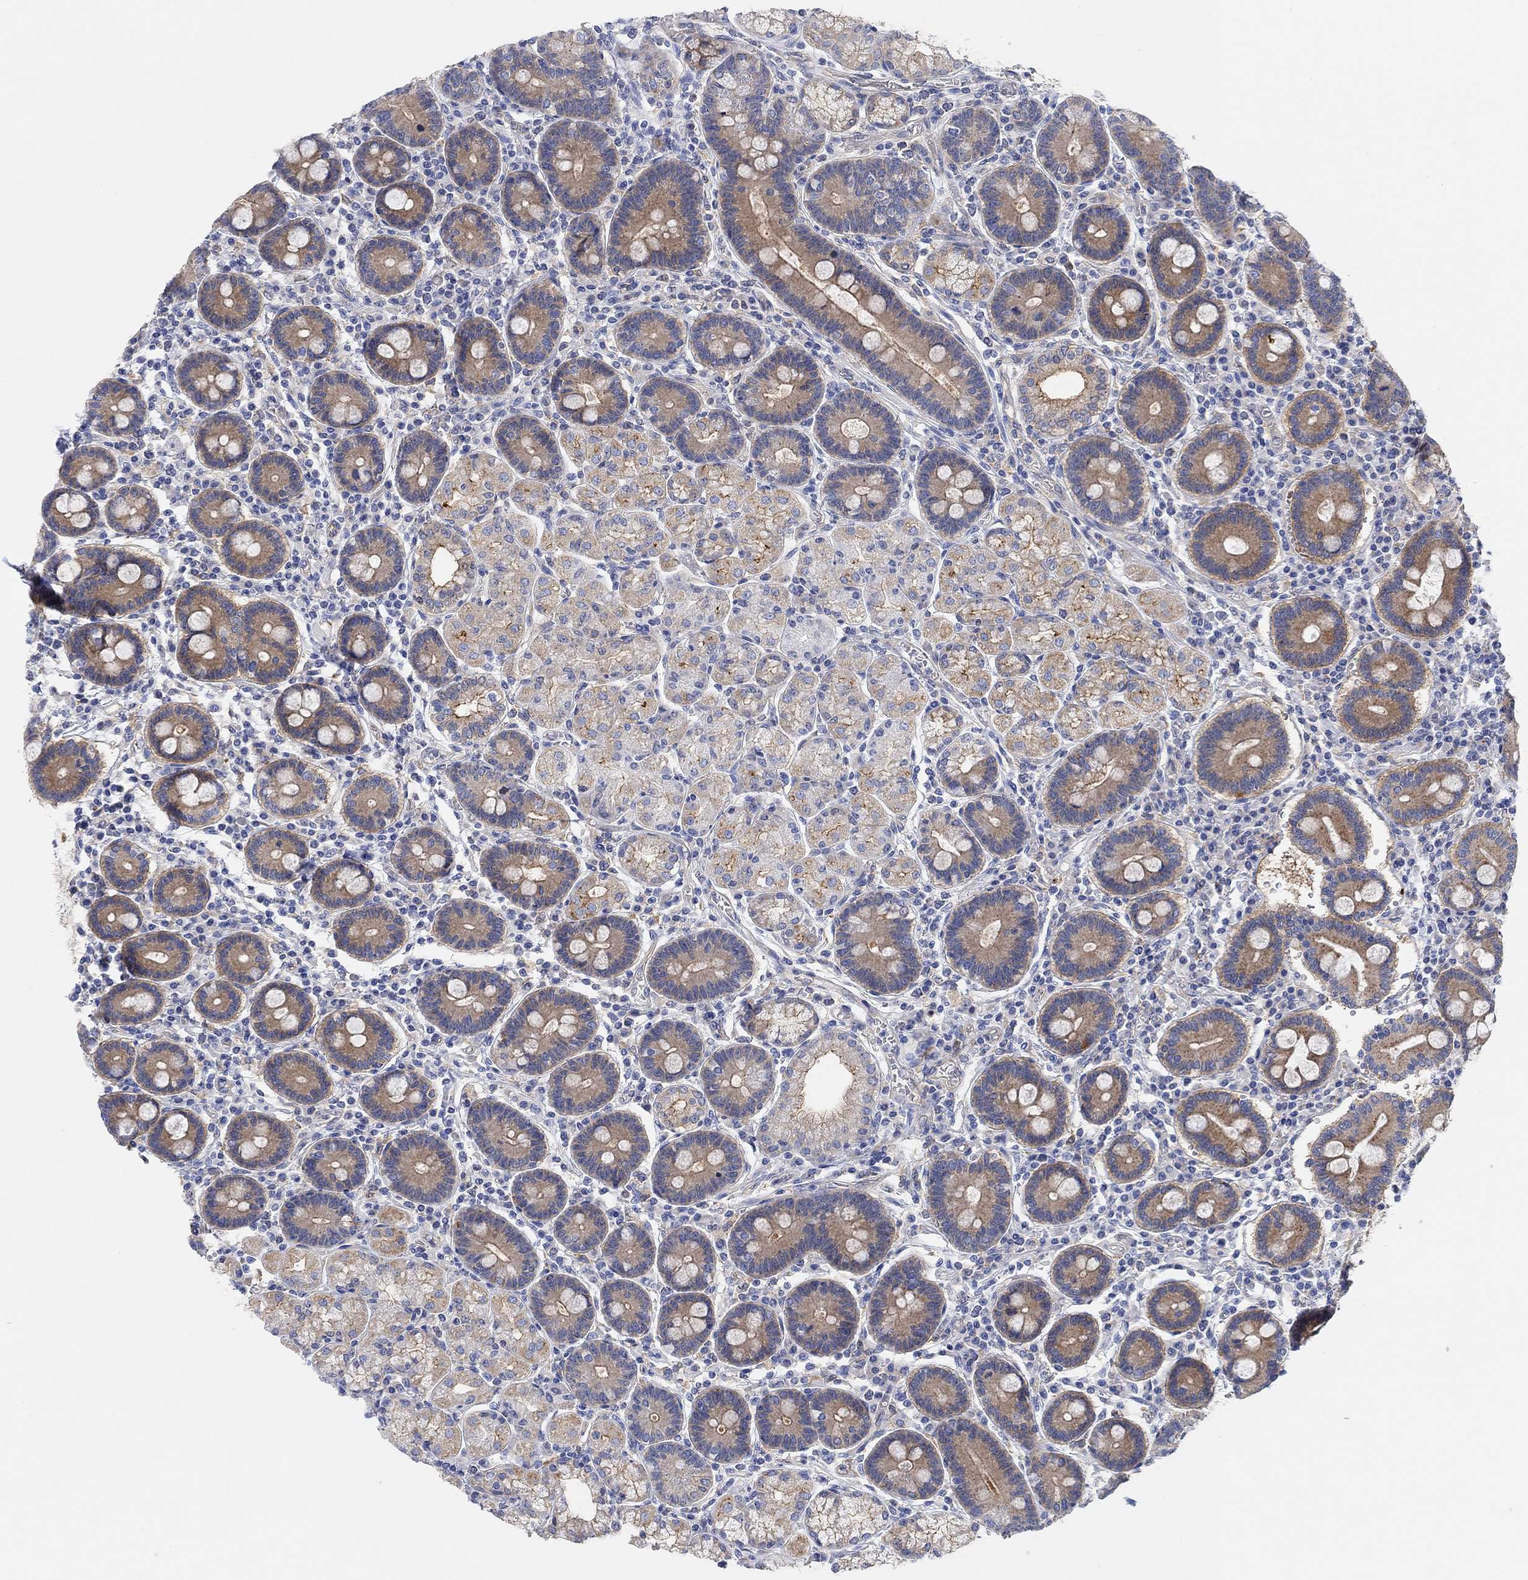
{"staining": {"intensity": "strong", "quantity": "<25%", "location": "cytoplasmic/membranous"}, "tissue": "duodenum", "cell_type": "Glandular cells", "image_type": "normal", "snomed": [{"axis": "morphology", "description": "Normal tissue, NOS"}, {"axis": "topography", "description": "Duodenum"}], "caption": "Glandular cells demonstrate medium levels of strong cytoplasmic/membranous staining in about <25% of cells in benign duodenum. Using DAB (3,3'-diaminobenzidine) (brown) and hematoxylin (blue) stains, captured at high magnification using brightfield microscopy.", "gene": "RGS1", "patient": {"sex": "female", "age": 62}}